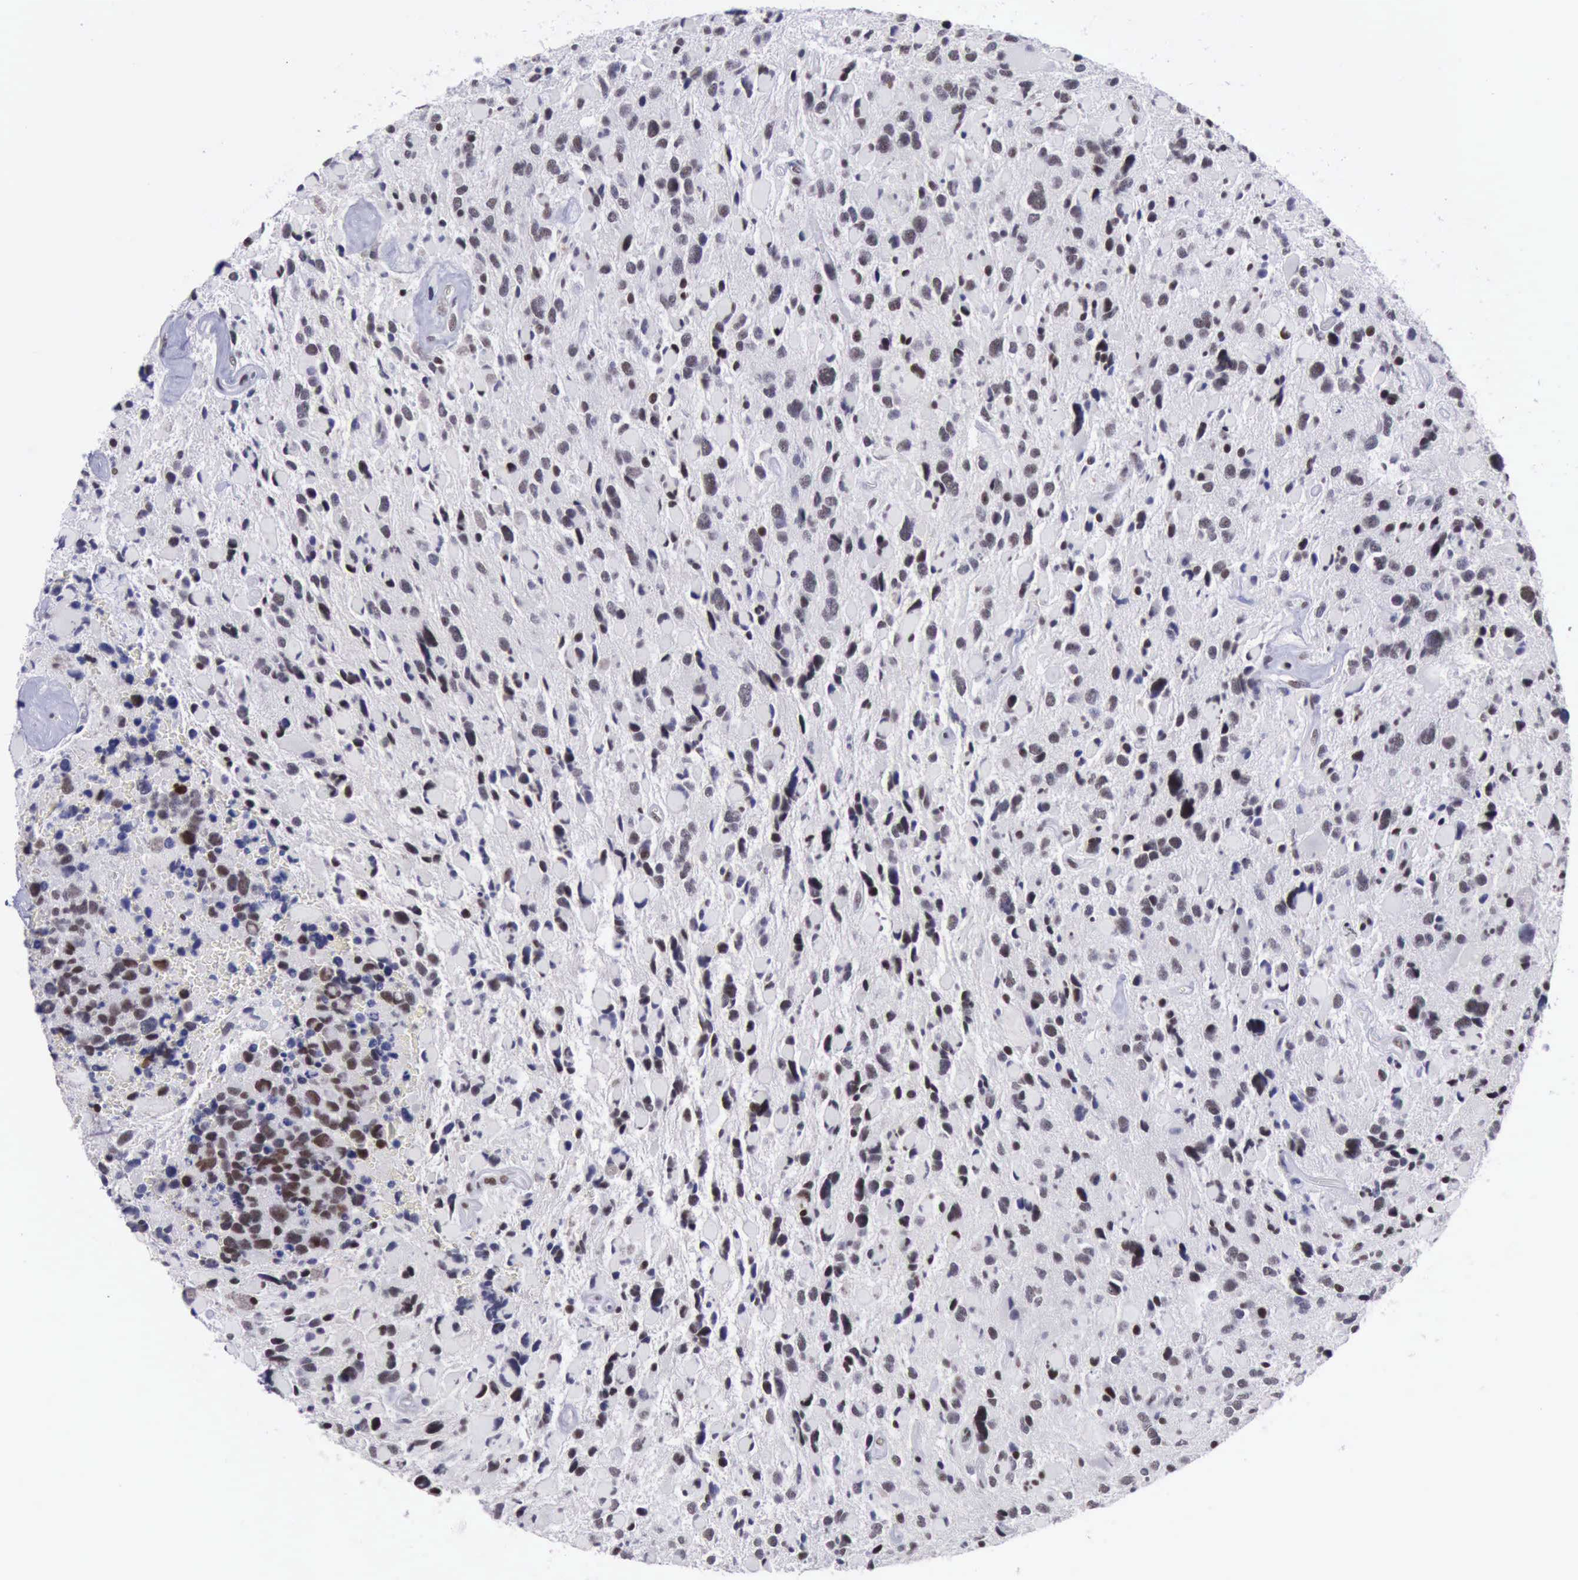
{"staining": {"intensity": "weak", "quantity": "25%-75%", "location": "nuclear"}, "tissue": "glioma", "cell_type": "Tumor cells", "image_type": "cancer", "snomed": [{"axis": "morphology", "description": "Glioma, malignant, High grade"}, {"axis": "topography", "description": "Brain"}], "caption": "IHC histopathology image of malignant high-grade glioma stained for a protein (brown), which reveals low levels of weak nuclear expression in about 25%-75% of tumor cells.", "gene": "YY1", "patient": {"sex": "female", "age": 37}}